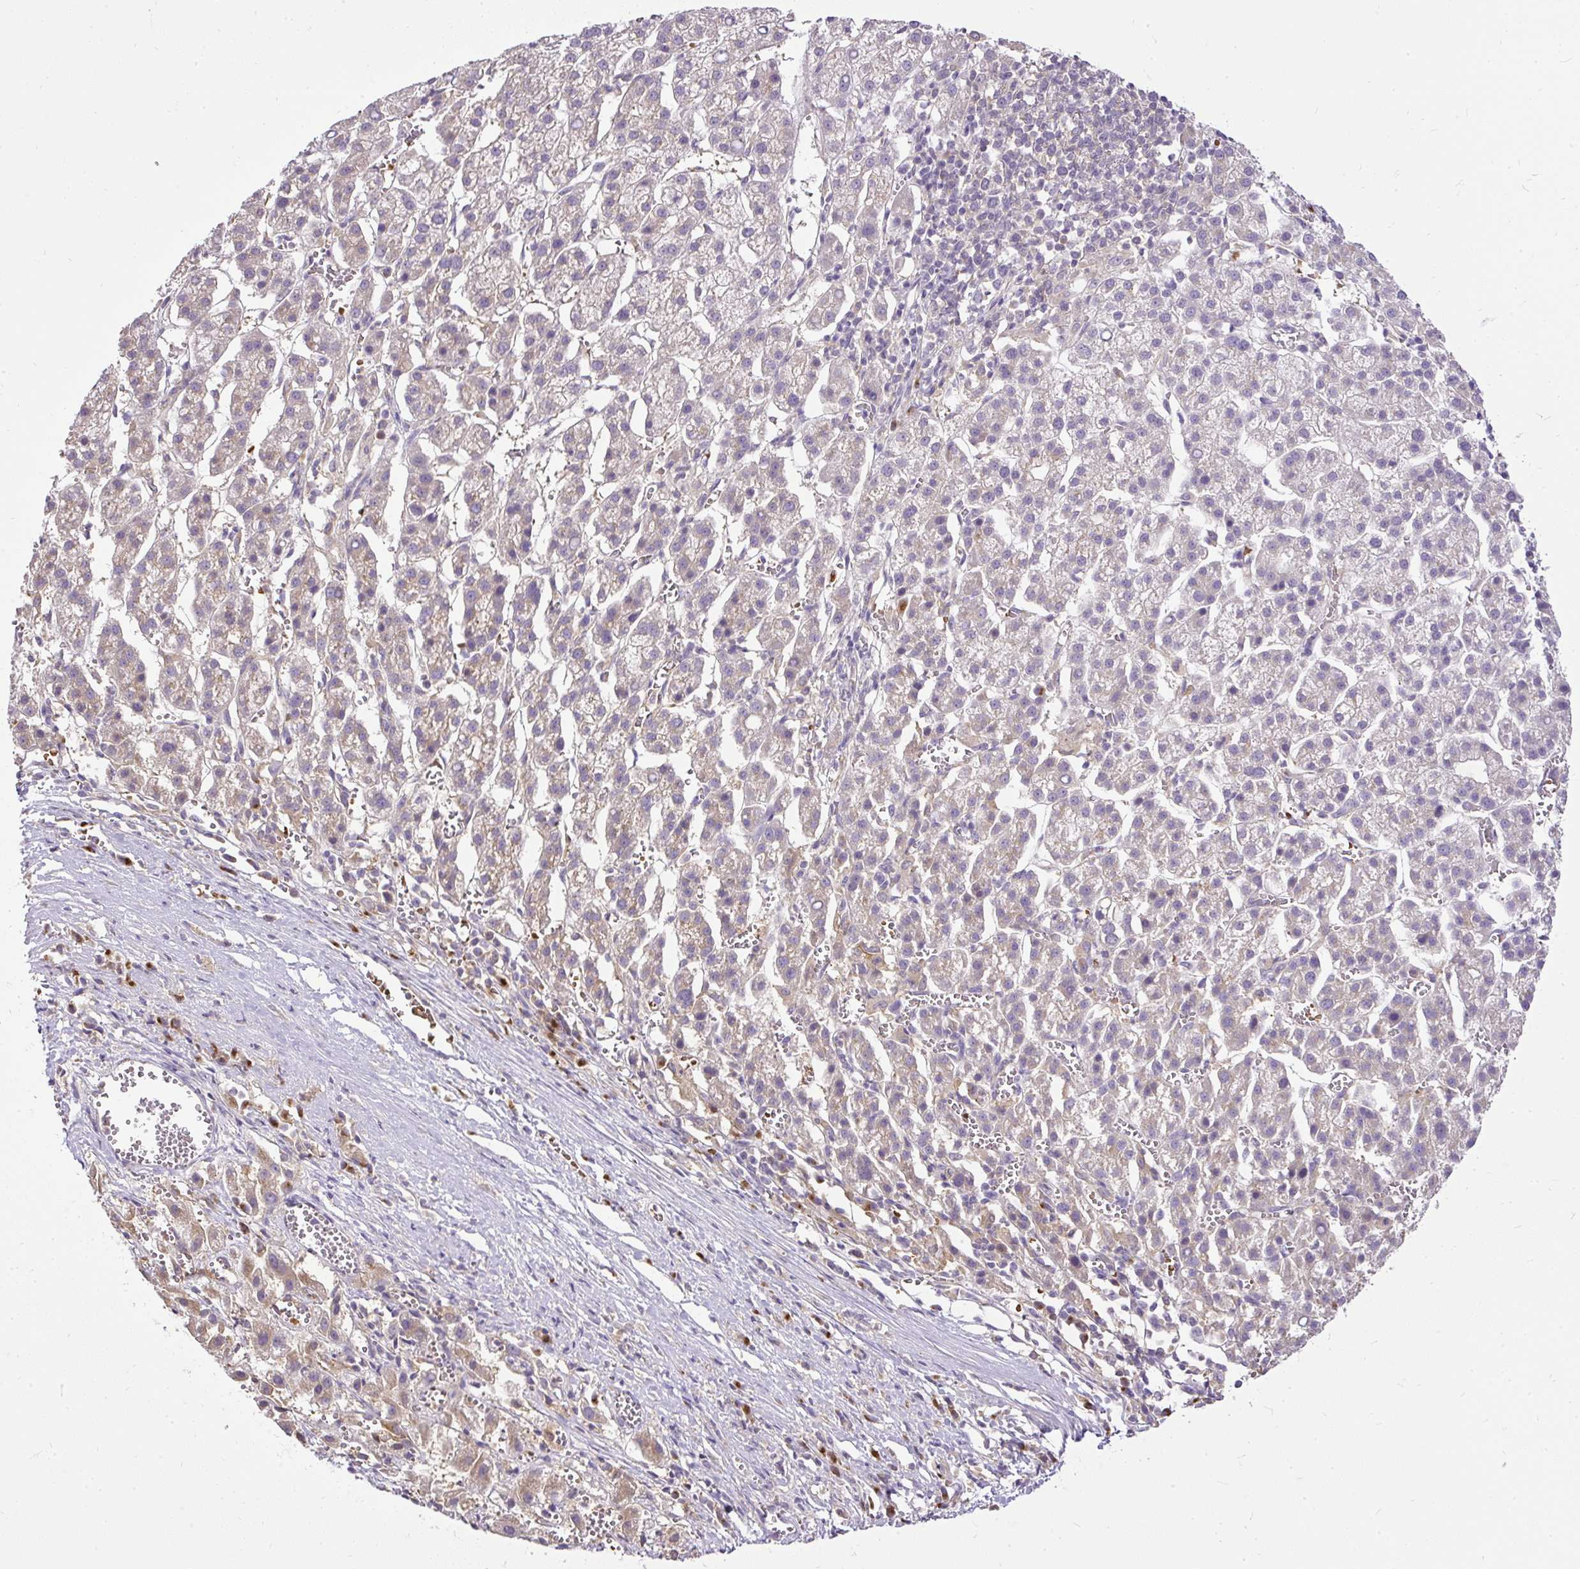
{"staining": {"intensity": "negative", "quantity": "none", "location": "none"}, "tissue": "liver cancer", "cell_type": "Tumor cells", "image_type": "cancer", "snomed": [{"axis": "morphology", "description": "Carcinoma, Hepatocellular, NOS"}, {"axis": "topography", "description": "Liver"}], "caption": "Histopathology image shows no protein positivity in tumor cells of liver hepatocellular carcinoma tissue.", "gene": "SMC4", "patient": {"sex": "female", "age": 58}}